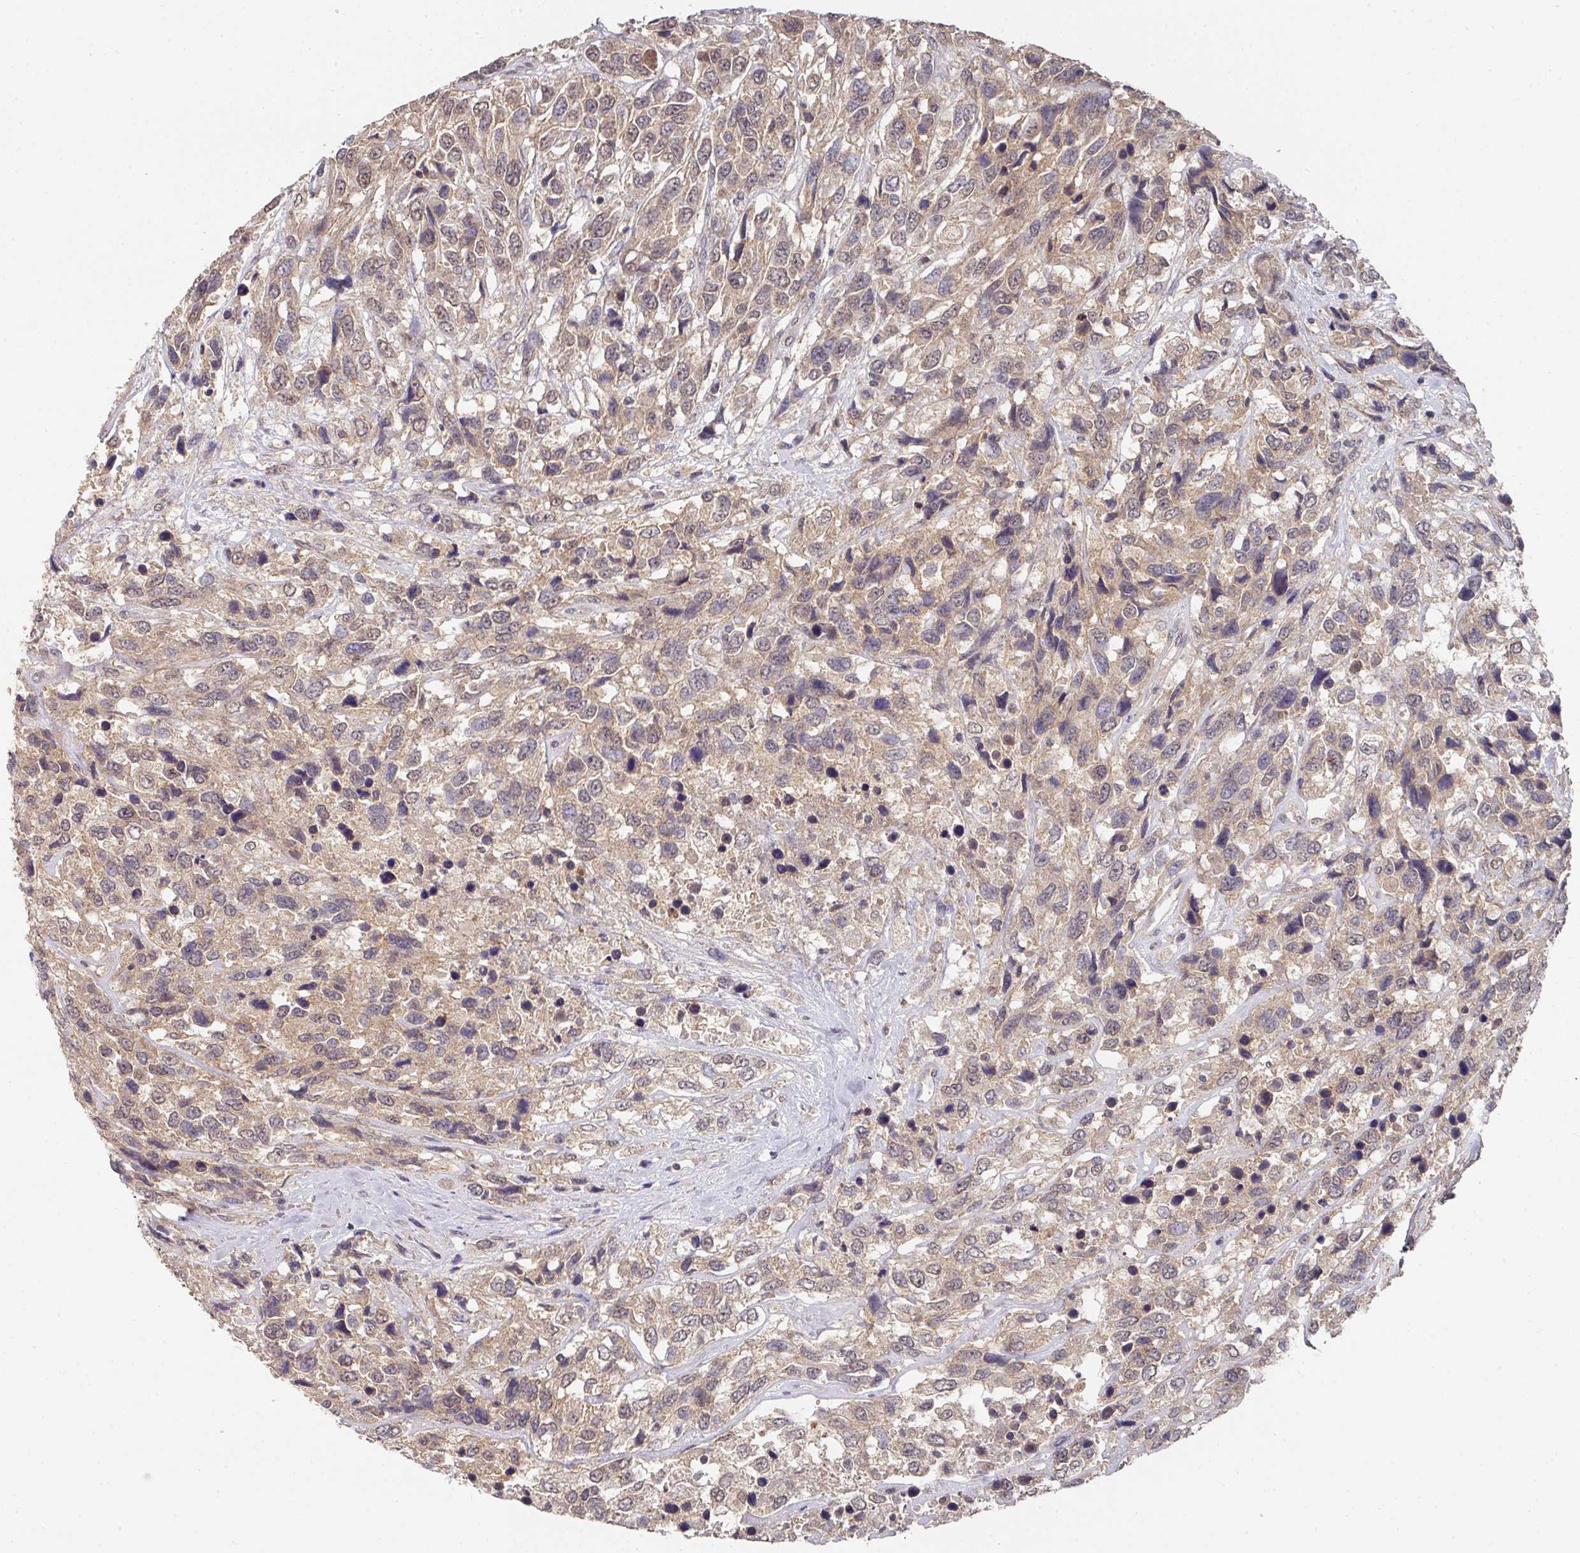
{"staining": {"intensity": "moderate", "quantity": ">75%", "location": "cytoplasmic/membranous,nuclear"}, "tissue": "urothelial cancer", "cell_type": "Tumor cells", "image_type": "cancer", "snomed": [{"axis": "morphology", "description": "Urothelial carcinoma, High grade"}, {"axis": "topography", "description": "Urinary bladder"}], "caption": "Brown immunohistochemical staining in human urothelial cancer demonstrates moderate cytoplasmic/membranous and nuclear expression in approximately >75% of tumor cells.", "gene": "EXTL3", "patient": {"sex": "female", "age": 70}}